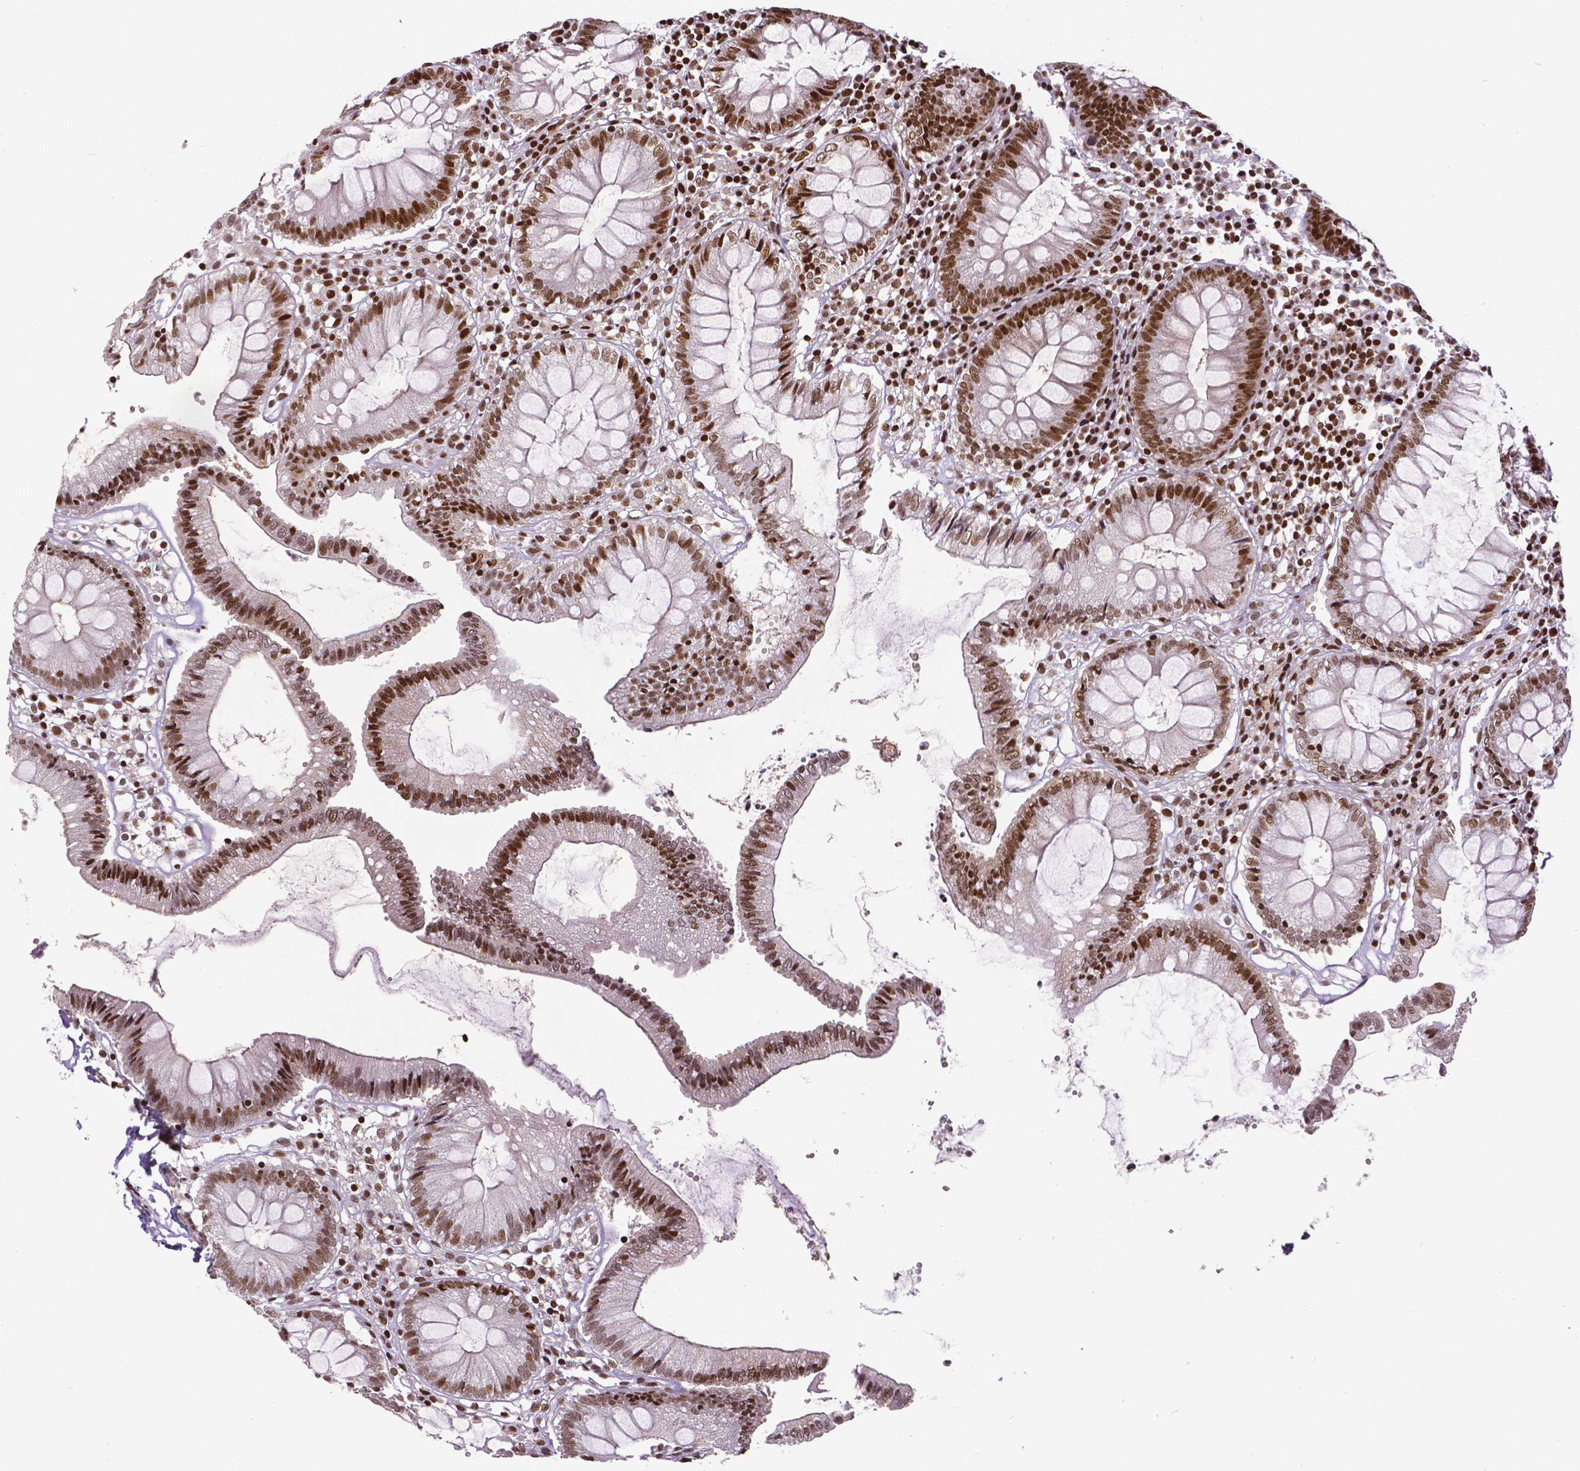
{"staining": {"intensity": "moderate", "quantity": ">75%", "location": "nuclear"}, "tissue": "colon", "cell_type": "Endothelial cells", "image_type": "normal", "snomed": [{"axis": "morphology", "description": "Normal tissue, NOS"}, {"axis": "morphology", "description": "Adenocarcinoma, NOS"}, {"axis": "topography", "description": "Colon"}], "caption": "Moderate nuclear positivity is appreciated in about >75% of endothelial cells in unremarkable colon. (Brightfield microscopy of DAB IHC at high magnification).", "gene": "CTCF", "patient": {"sex": "male", "age": 83}}